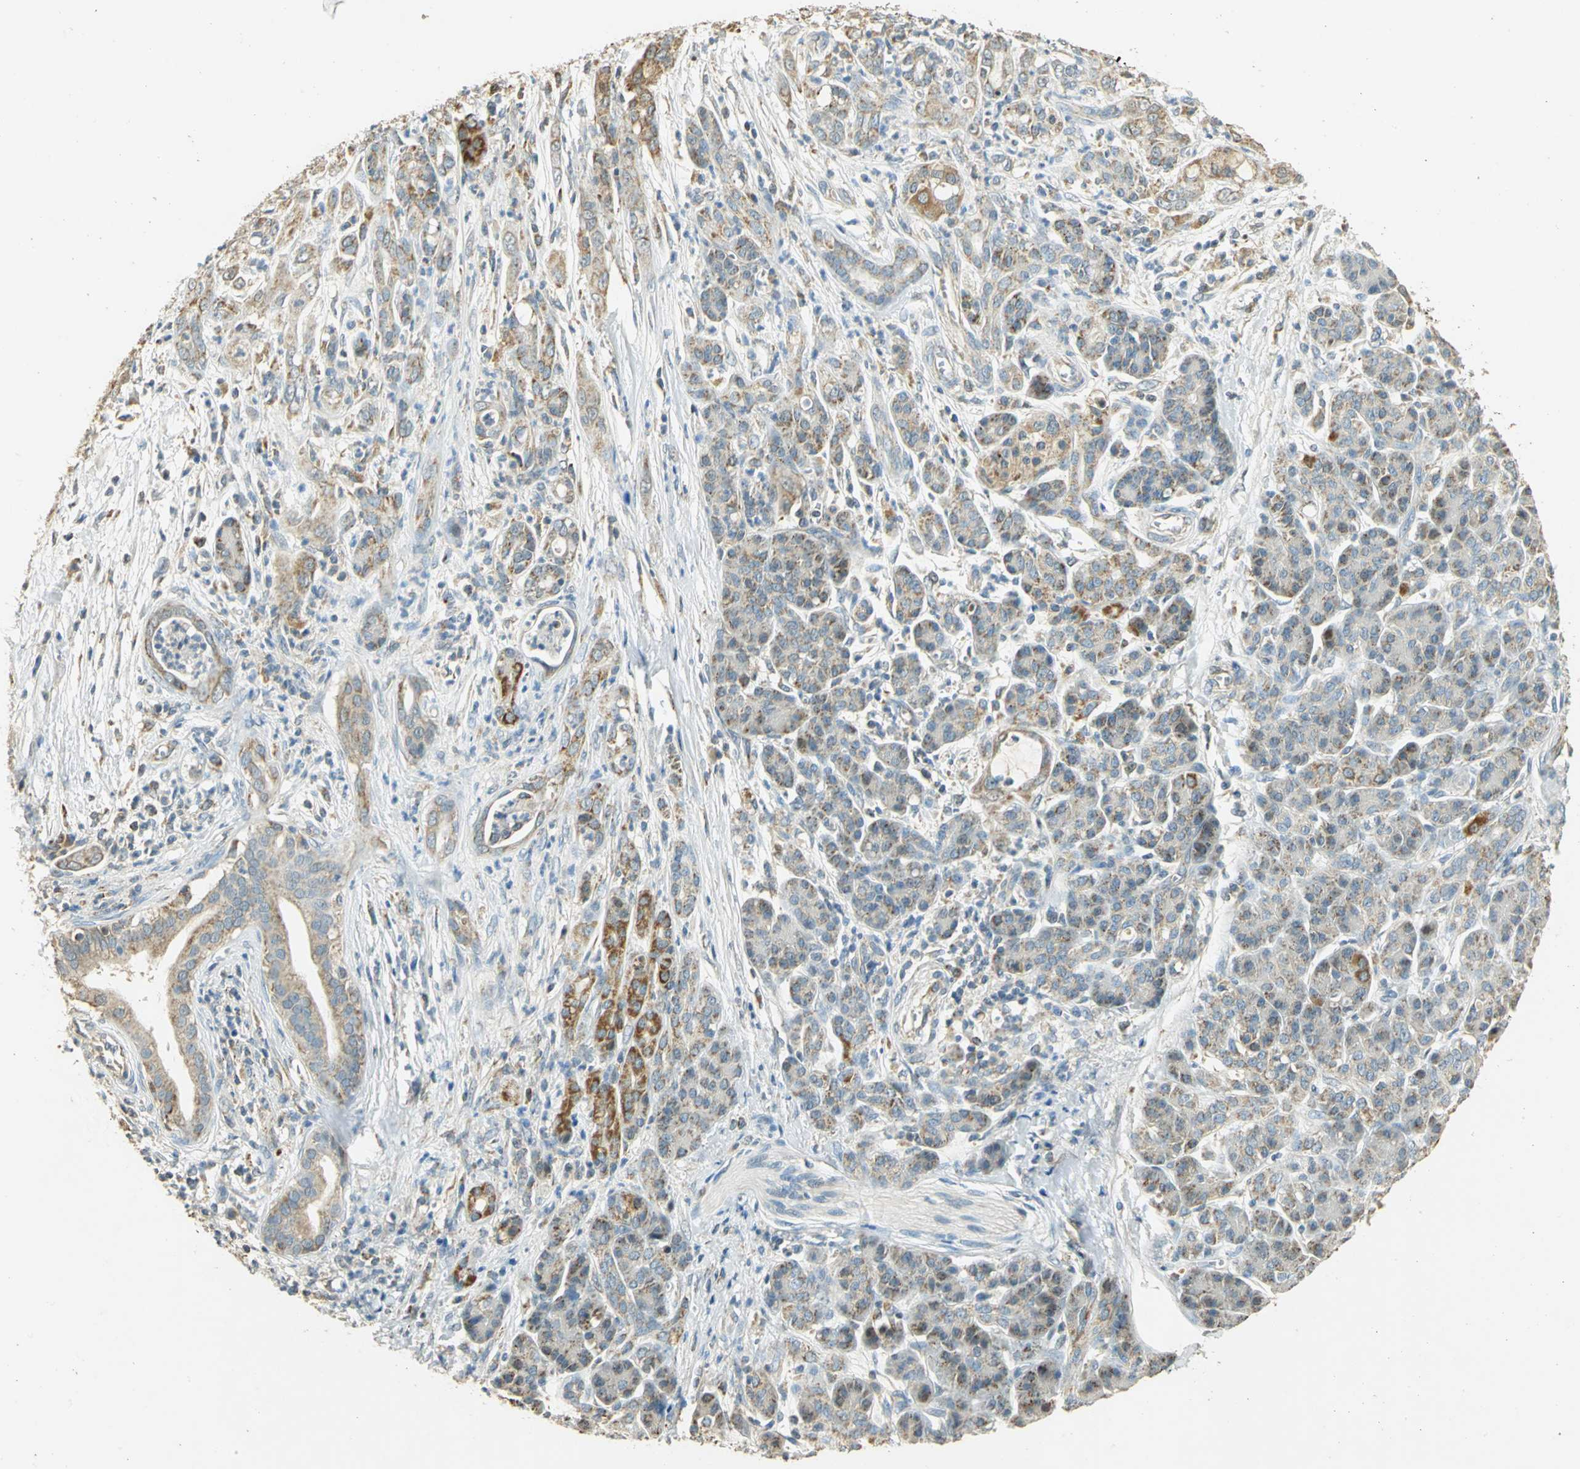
{"staining": {"intensity": "moderate", "quantity": ">75%", "location": "cytoplasmic/membranous"}, "tissue": "pancreatic cancer", "cell_type": "Tumor cells", "image_type": "cancer", "snomed": [{"axis": "morphology", "description": "Adenocarcinoma, NOS"}, {"axis": "topography", "description": "Pancreas"}], "caption": "Immunohistochemistry (IHC) (DAB) staining of pancreatic cancer (adenocarcinoma) demonstrates moderate cytoplasmic/membranous protein expression in about >75% of tumor cells.", "gene": "HDHD5", "patient": {"sex": "male", "age": 59}}